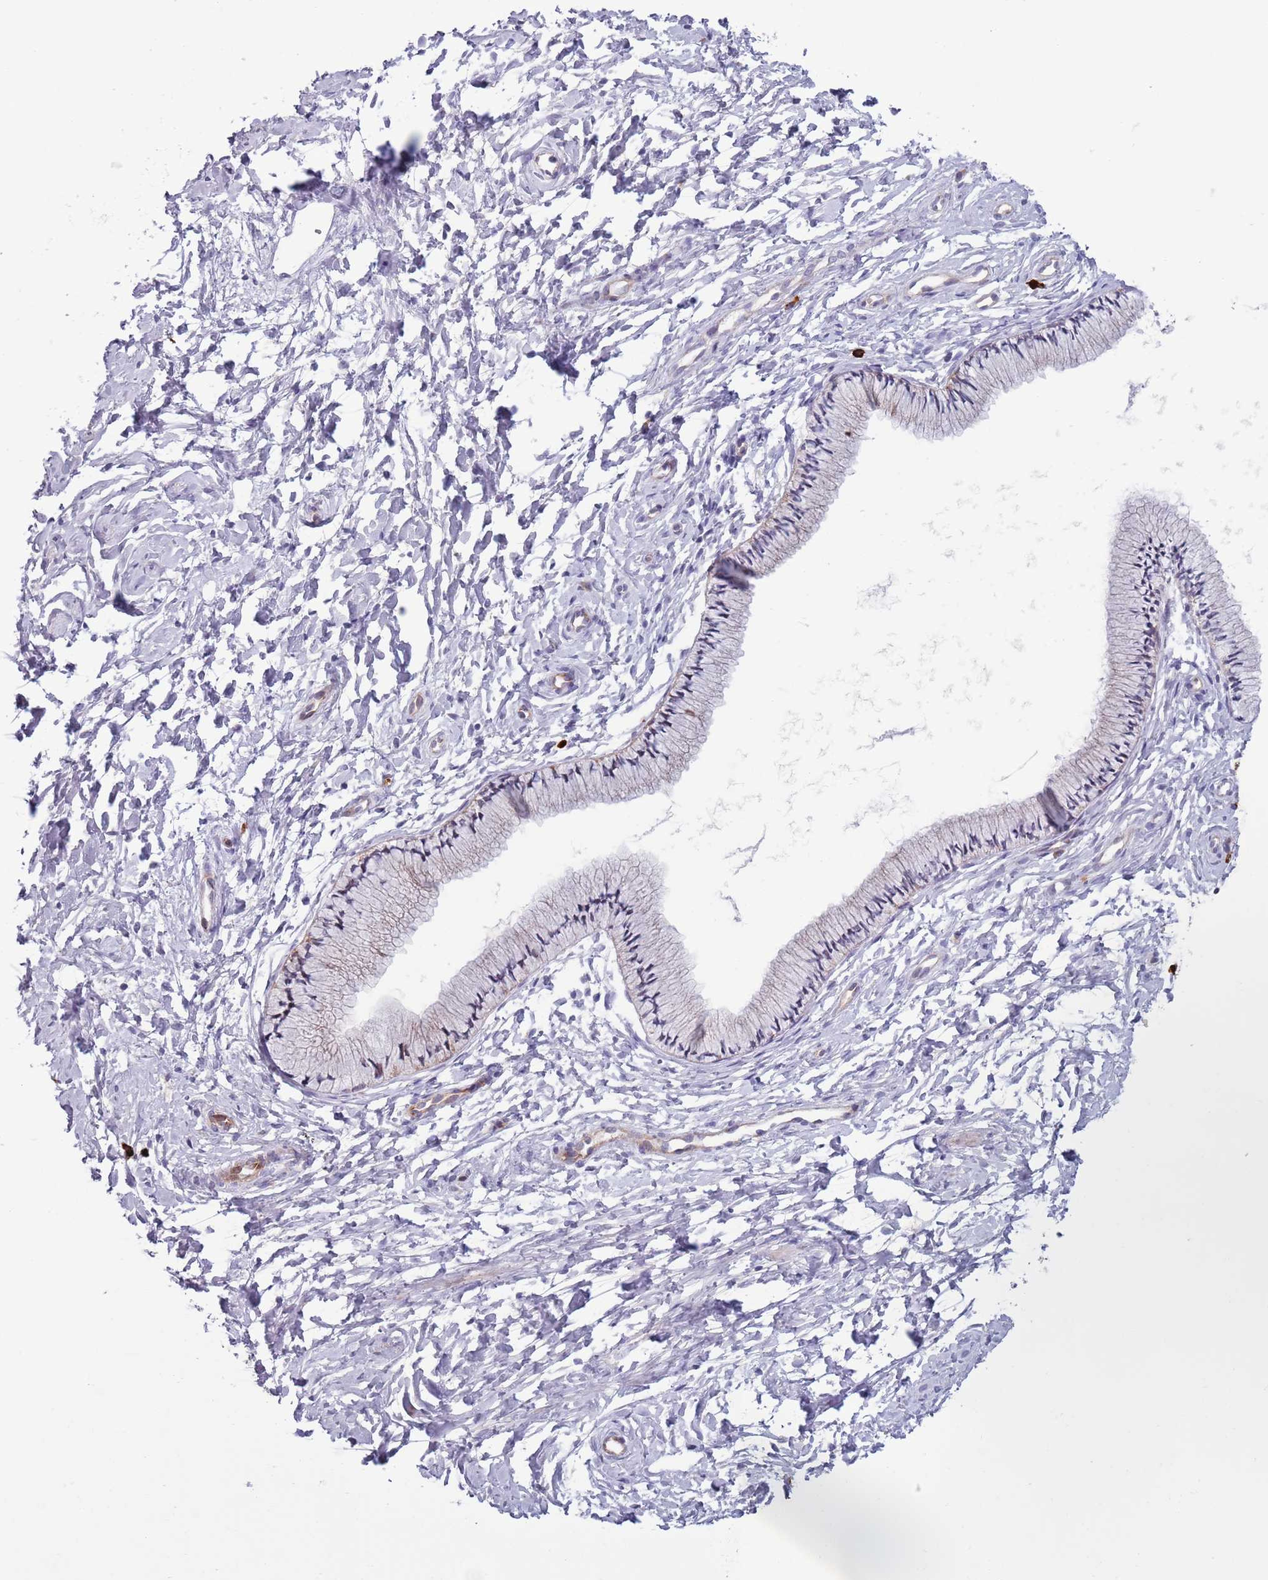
{"staining": {"intensity": "negative", "quantity": "none", "location": "none"}, "tissue": "cervix", "cell_type": "Glandular cells", "image_type": "normal", "snomed": [{"axis": "morphology", "description": "Normal tissue, NOS"}, {"axis": "topography", "description": "Cervix"}], "caption": "Immunohistochemical staining of unremarkable cervix demonstrates no significant positivity in glandular cells. (Brightfield microscopy of DAB immunohistochemistry at high magnification).", "gene": "TYW1B", "patient": {"sex": "female", "age": 33}}